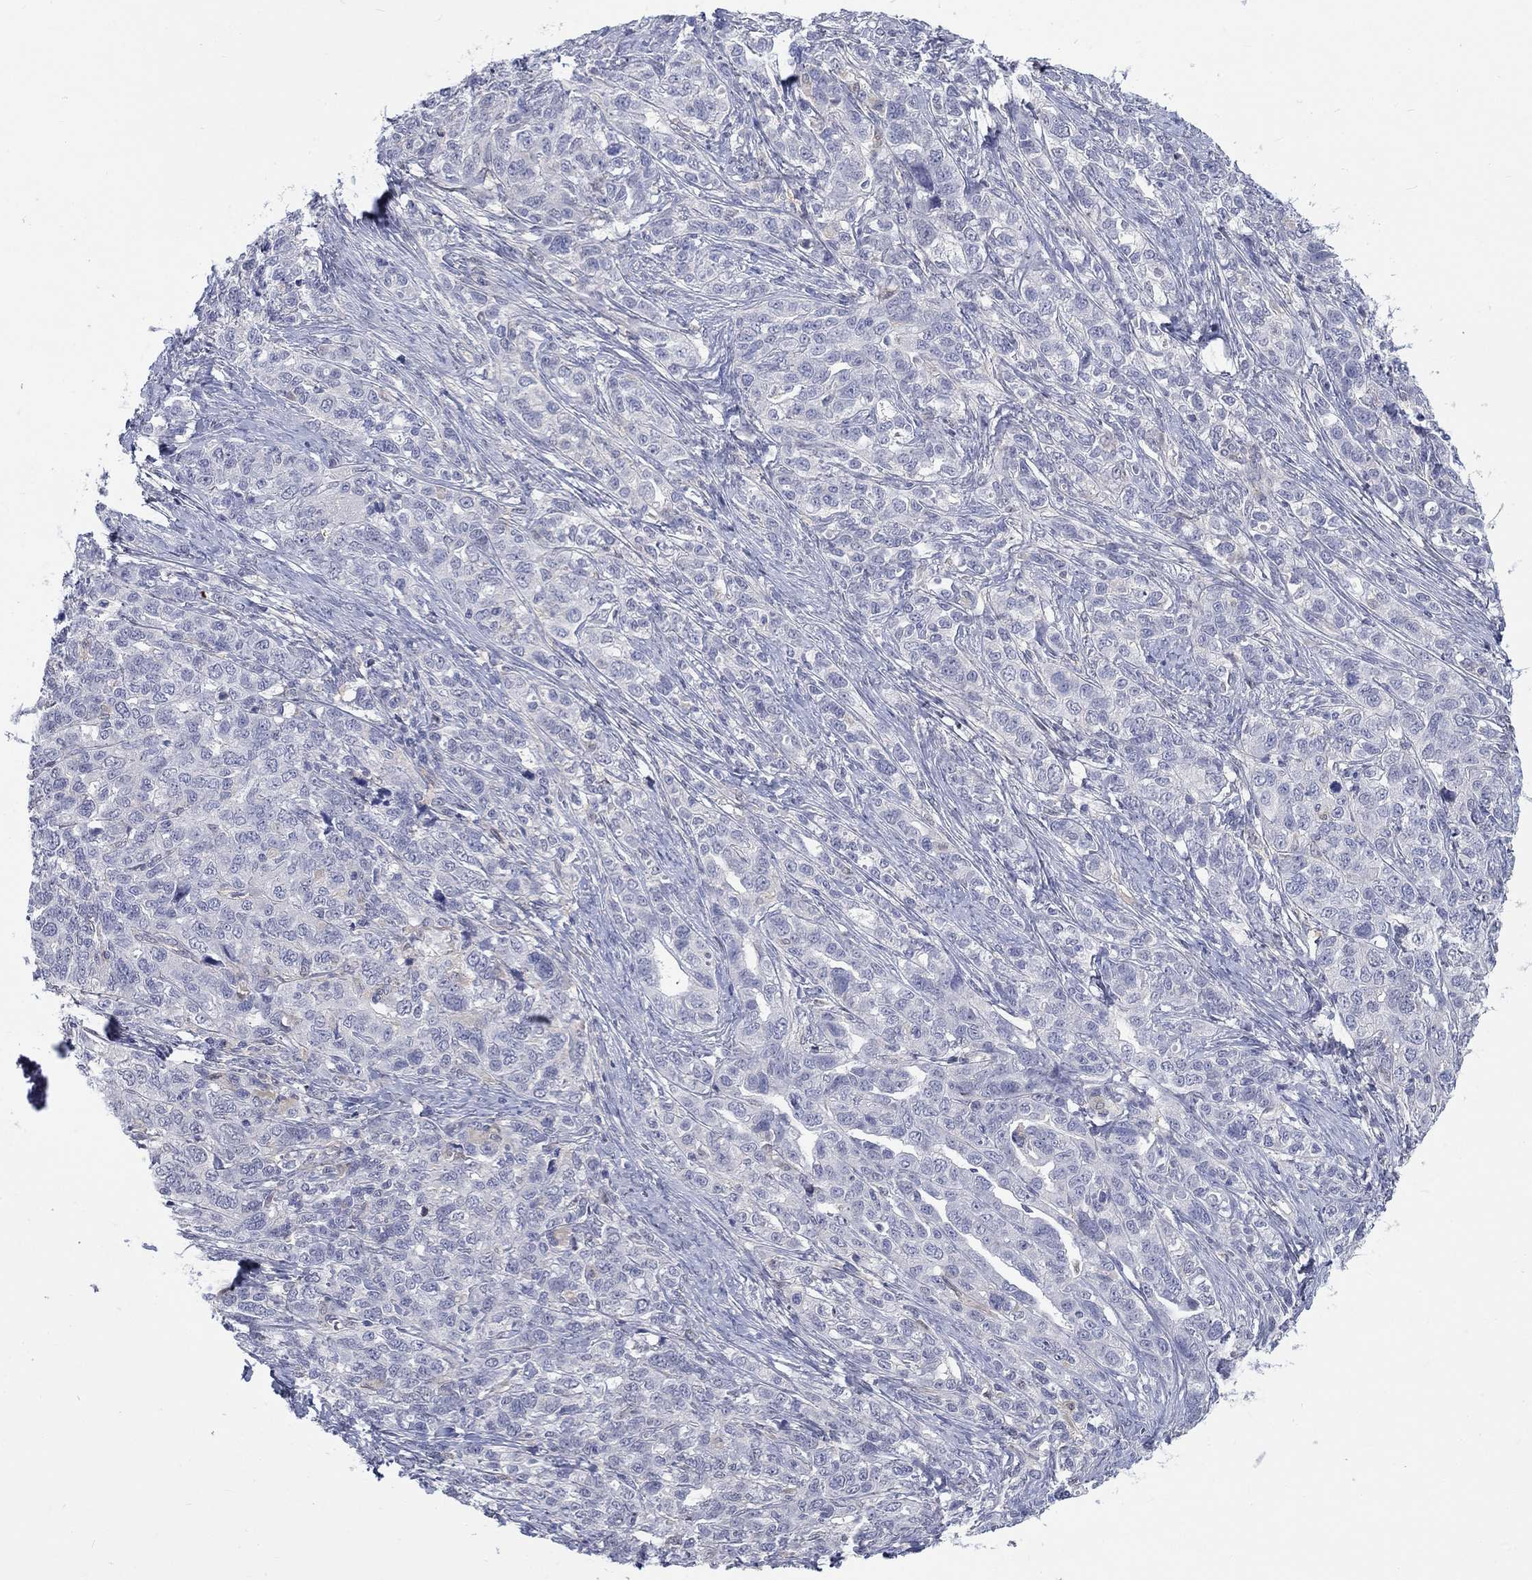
{"staining": {"intensity": "negative", "quantity": "none", "location": "none"}, "tissue": "ovarian cancer", "cell_type": "Tumor cells", "image_type": "cancer", "snomed": [{"axis": "morphology", "description": "Cystadenocarcinoma, serous, NOS"}, {"axis": "topography", "description": "Ovary"}], "caption": "Tumor cells are negative for protein expression in human ovarian cancer.", "gene": "EGFLAM", "patient": {"sex": "female", "age": 71}}